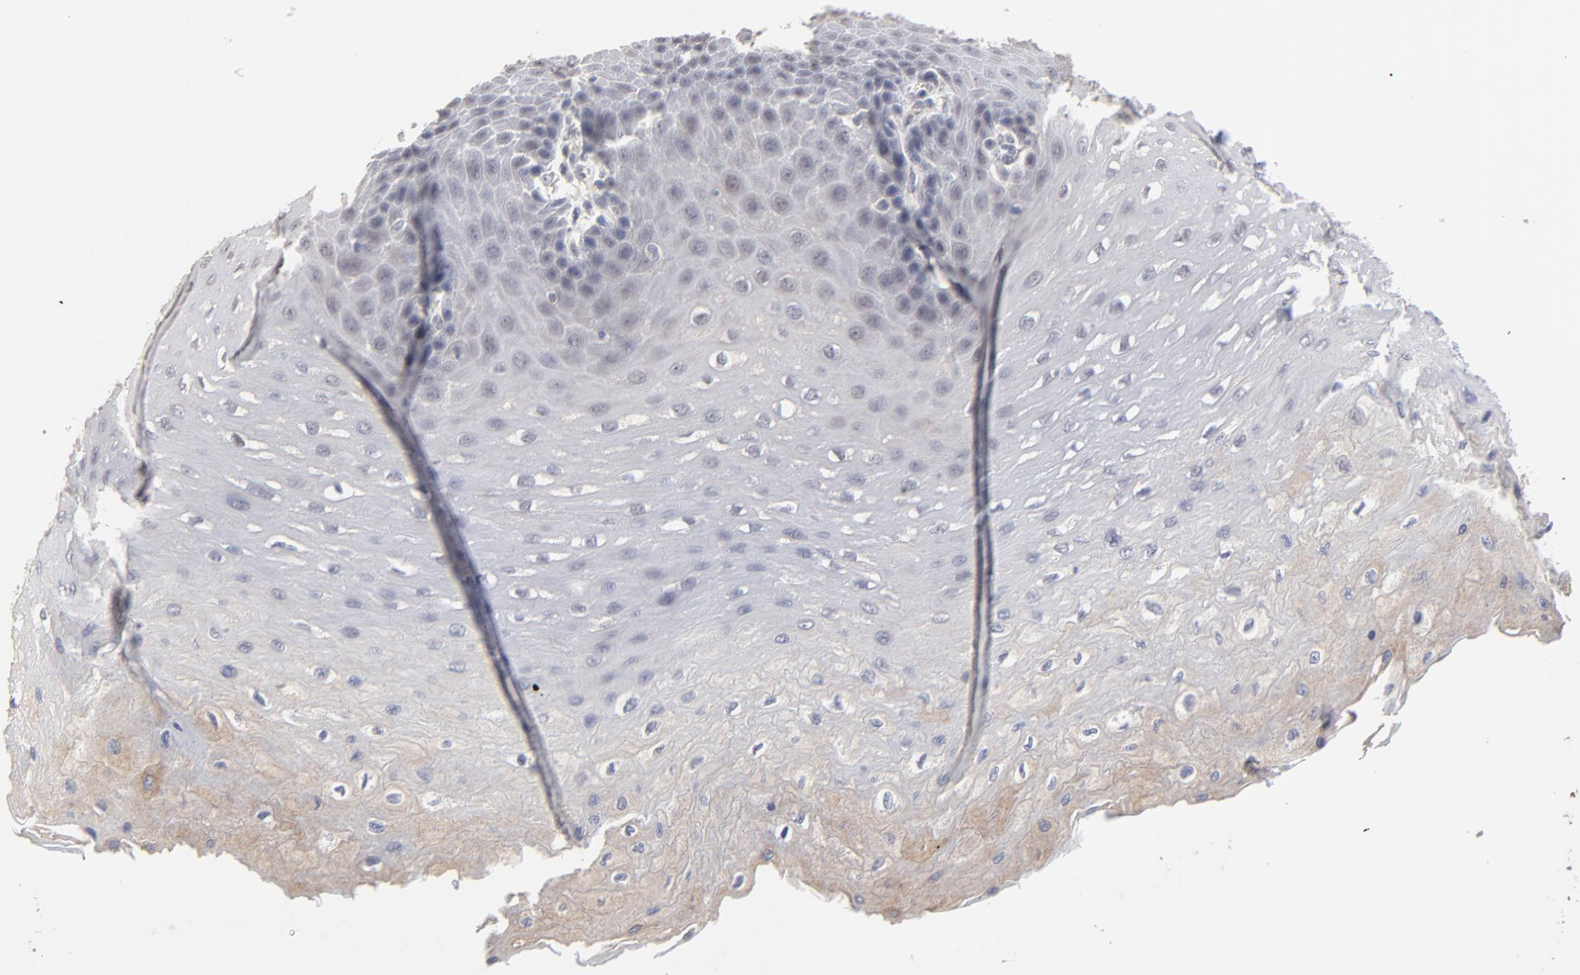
{"staining": {"intensity": "weak", "quantity": "25%-75%", "location": "cytoplasmic/membranous"}, "tissue": "esophagus", "cell_type": "Squamous epithelial cells", "image_type": "normal", "snomed": [{"axis": "morphology", "description": "Normal tissue, NOS"}, {"axis": "topography", "description": "Esophagus"}], "caption": "A brown stain labels weak cytoplasmic/membranous positivity of a protein in squamous epithelial cells of normal human esophagus.", "gene": "FAM199X", "patient": {"sex": "female", "age": 72}}